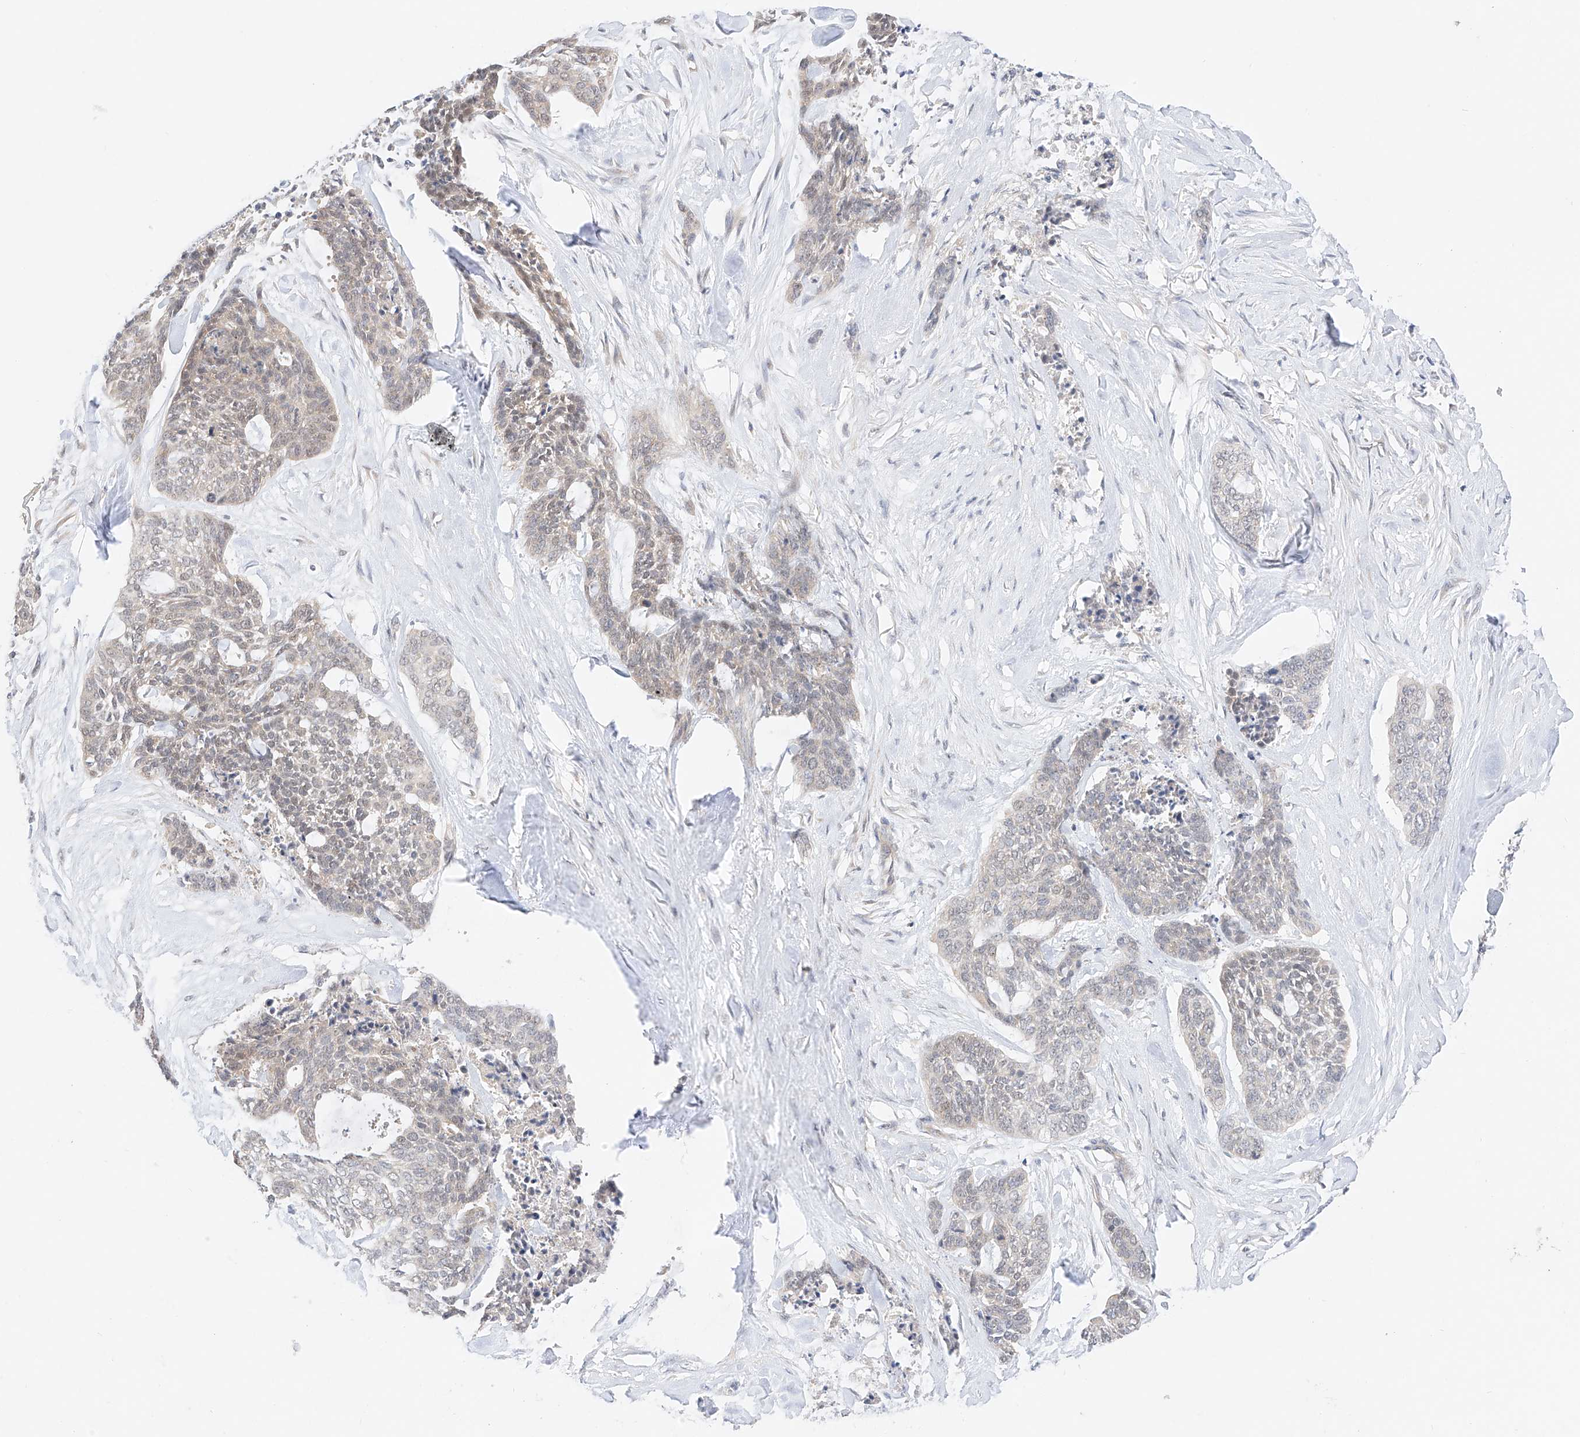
{"staining": {"intensity": "negative", "quantity": "none", "location": "none"}, "tissue": "skin cancer", "cell_type": "Tumor cells", "image_type": "cancer", "snomed": [{"axis": "morphology", "description": "Basal cell carcinoma"}, {"axis": "topography", "description": "Skin"}], "caption": "An immunohistochemistry image of skin basal cell carcinoma is shown. There is no staining in tumor cells of skin basal cell carcinoma.", "gene": "IL22RA2", "patient": {"sex": "female", "age": 64}}